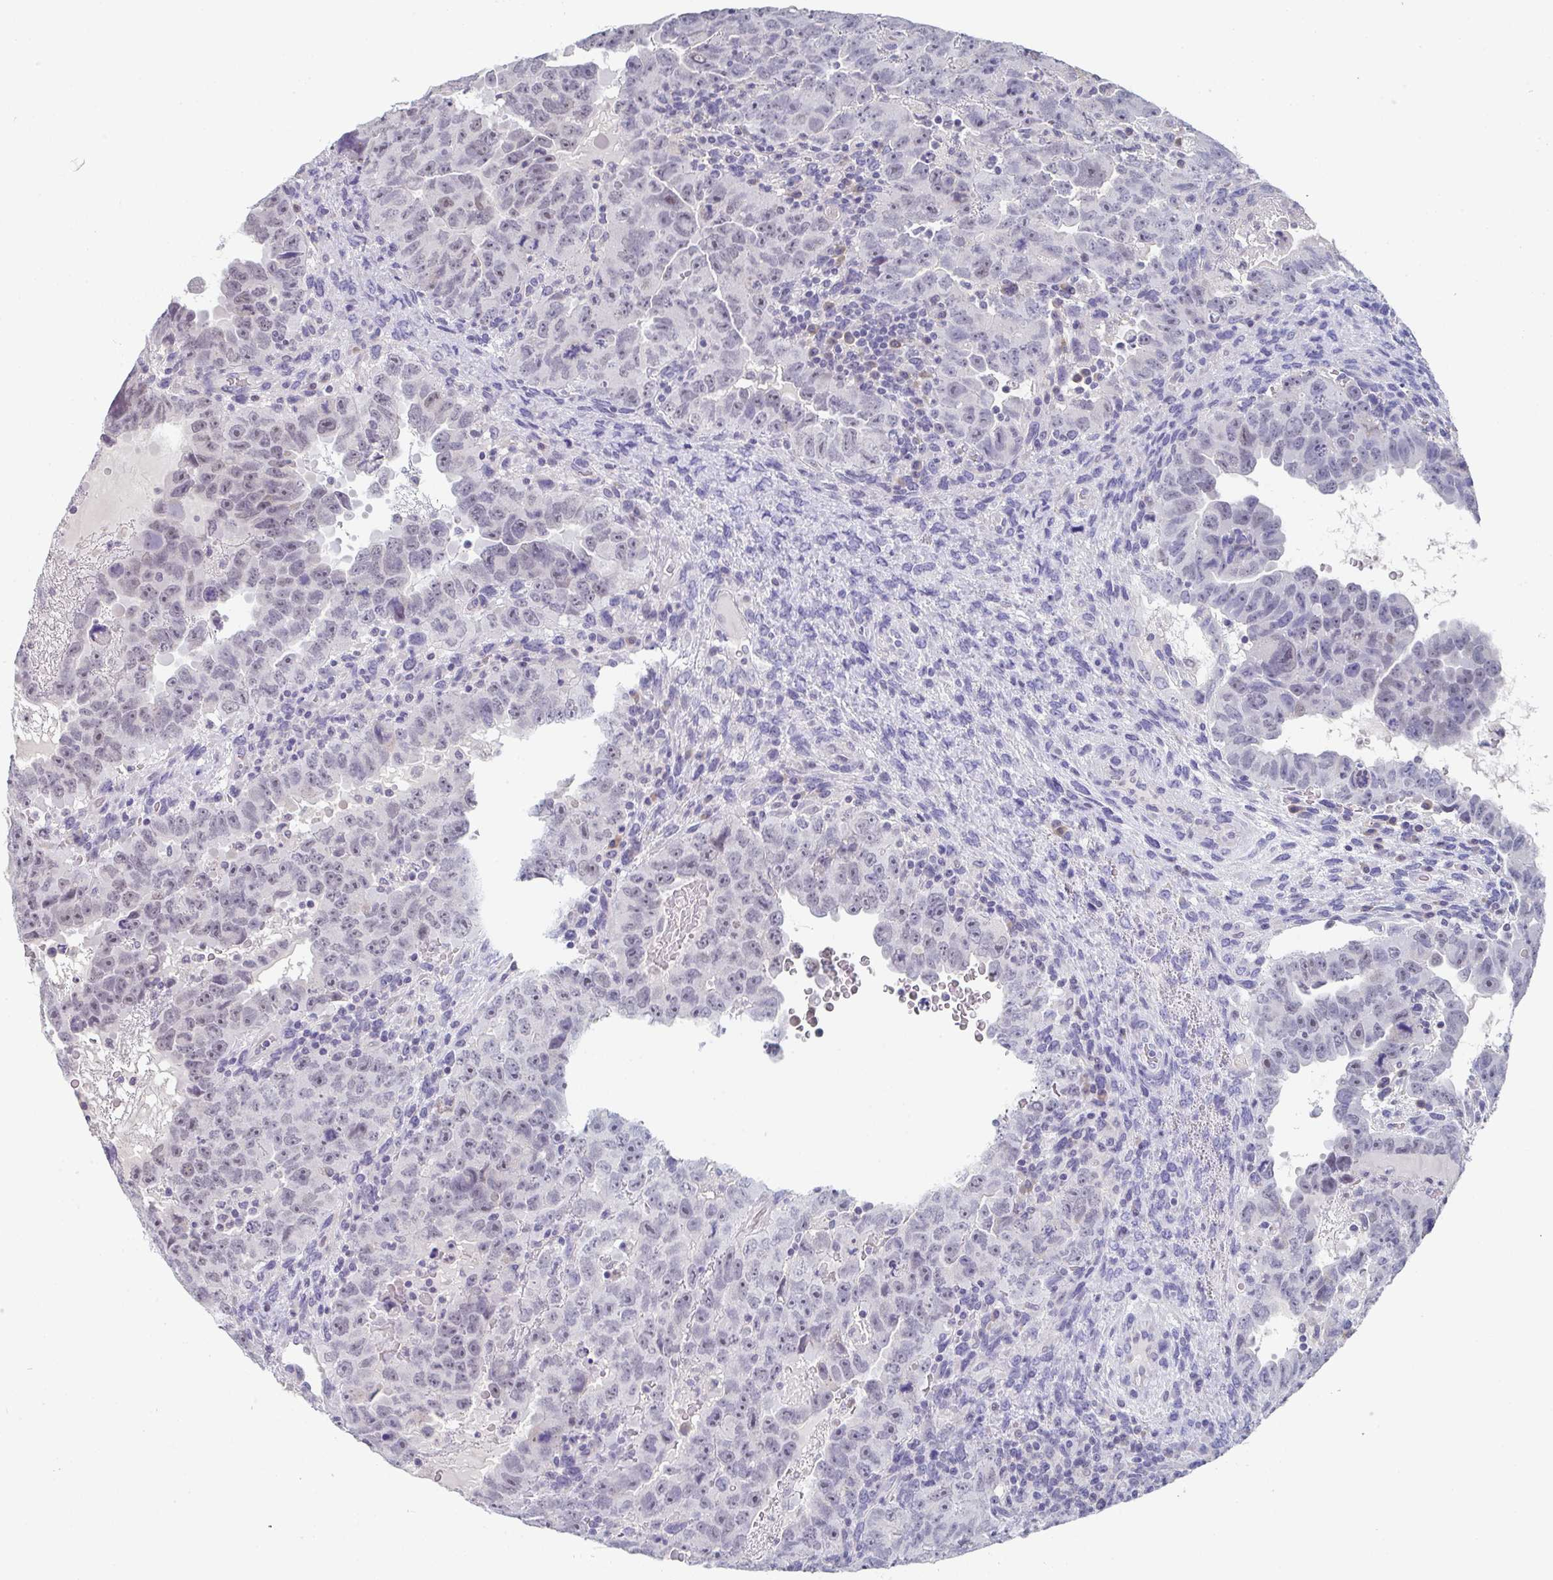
{"staining": {"intensity": "weak", "quantity": "<25%", "location": "nuclear"}, "tissue": "testis cancer", "cell_type": "Tumor cells", "image_type": "cancer", "snomed": [{"axis": "morphology", "description": "Carcinoma, Embryonal, NOS"}, {"axis": "topography", "description": "Testis"}], "caption": "Immunohistochemical staining of human testis cancer (embryonal carcinoma) exhibits no significant staining in tumor cells.", "gene": "NOXRED1", "patient": {"sex": "male", "age": 24}}